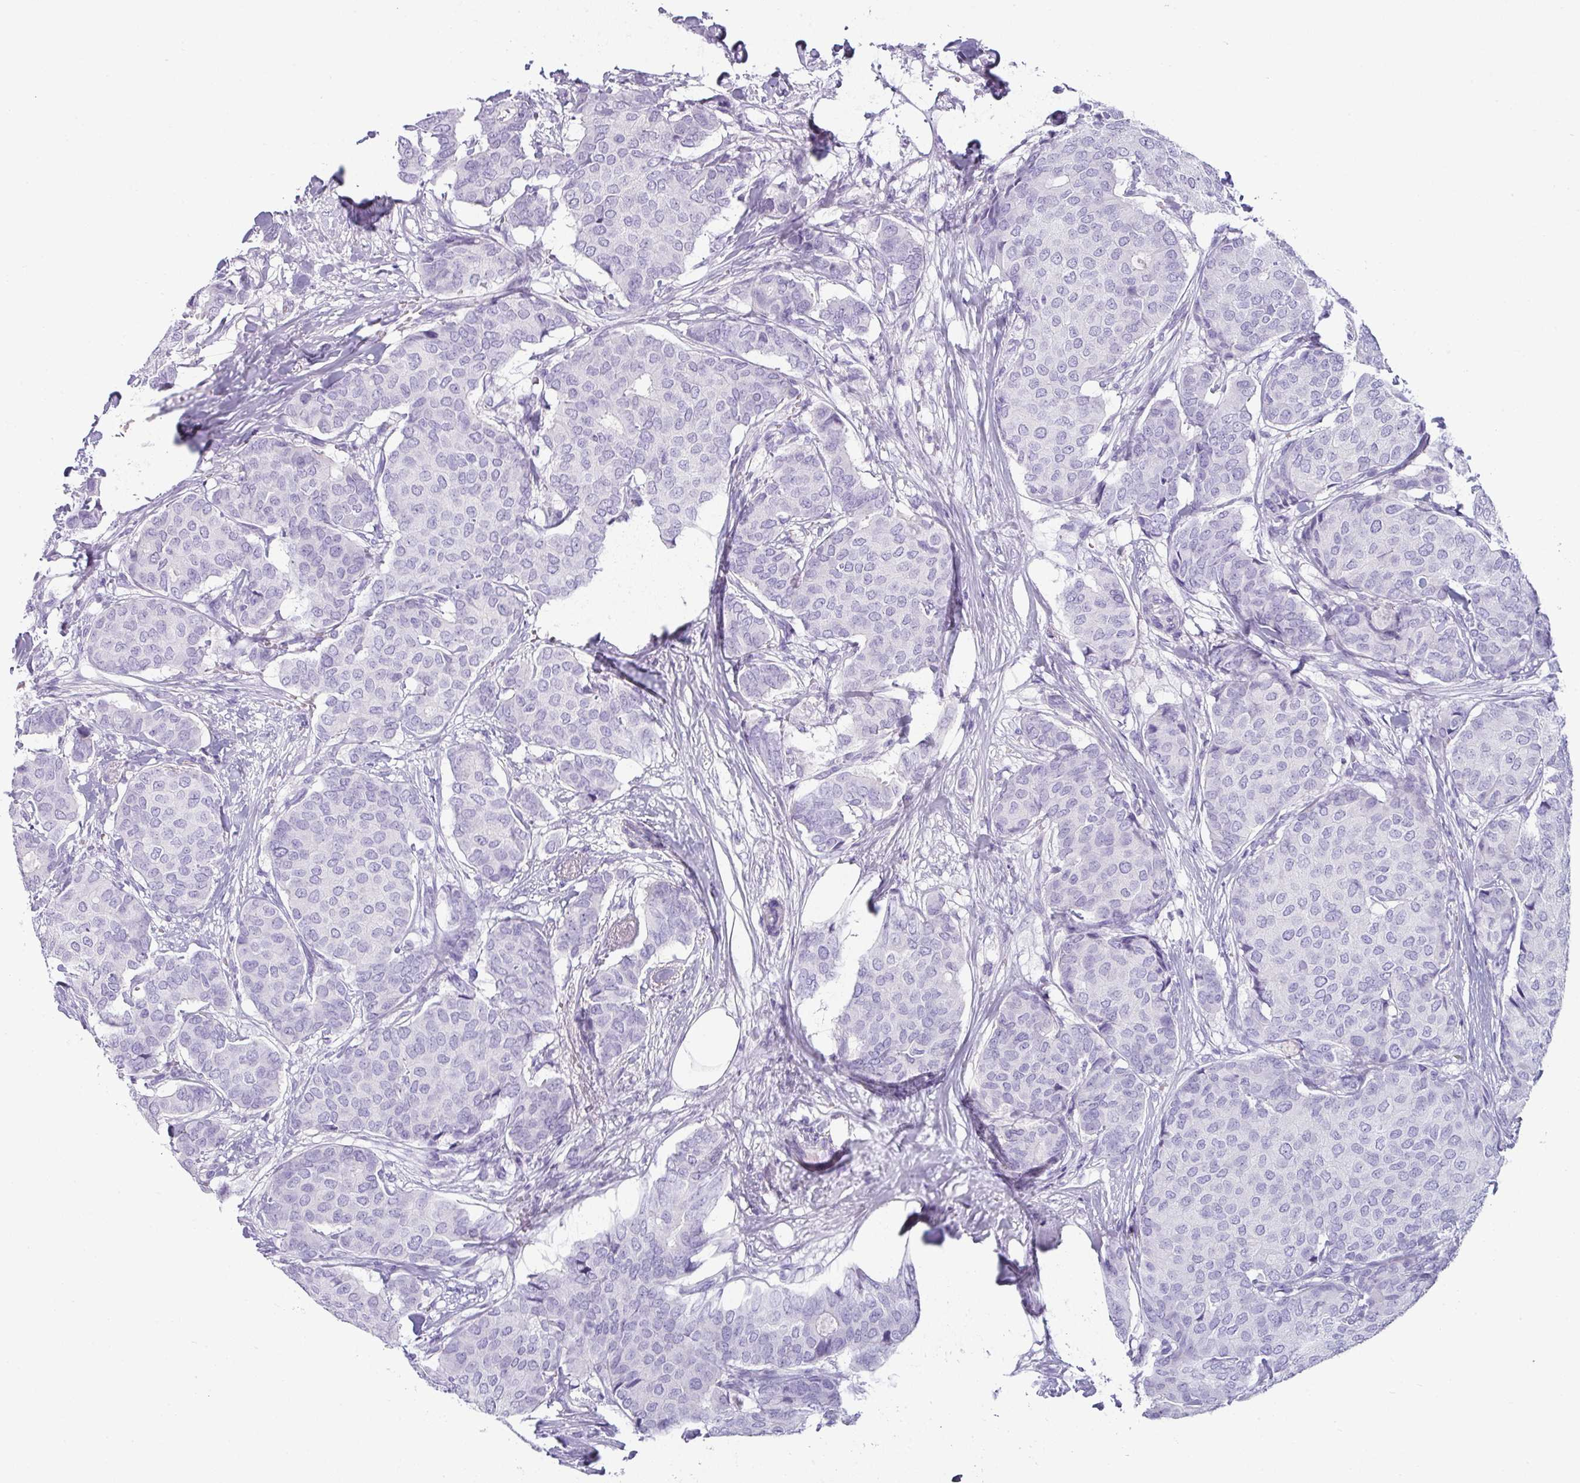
{"staining": {"intensity": "negative", "quantity": "none", "location": "none"}, "tissue": "breast cancer", "cell_type": "Tumor cells", "image_type": "cancer", "snomed": [{"axis": "morphology", "description": "Duct carcinoma"}, {"axis": "topography", "description": "Breast"}], "caption": "Tumor cells are negative for brown protein staining in breast cancer (intraductal carcinoma).", "gene": "VCY1B", "patient": {"sex": "female", "age": 75}}